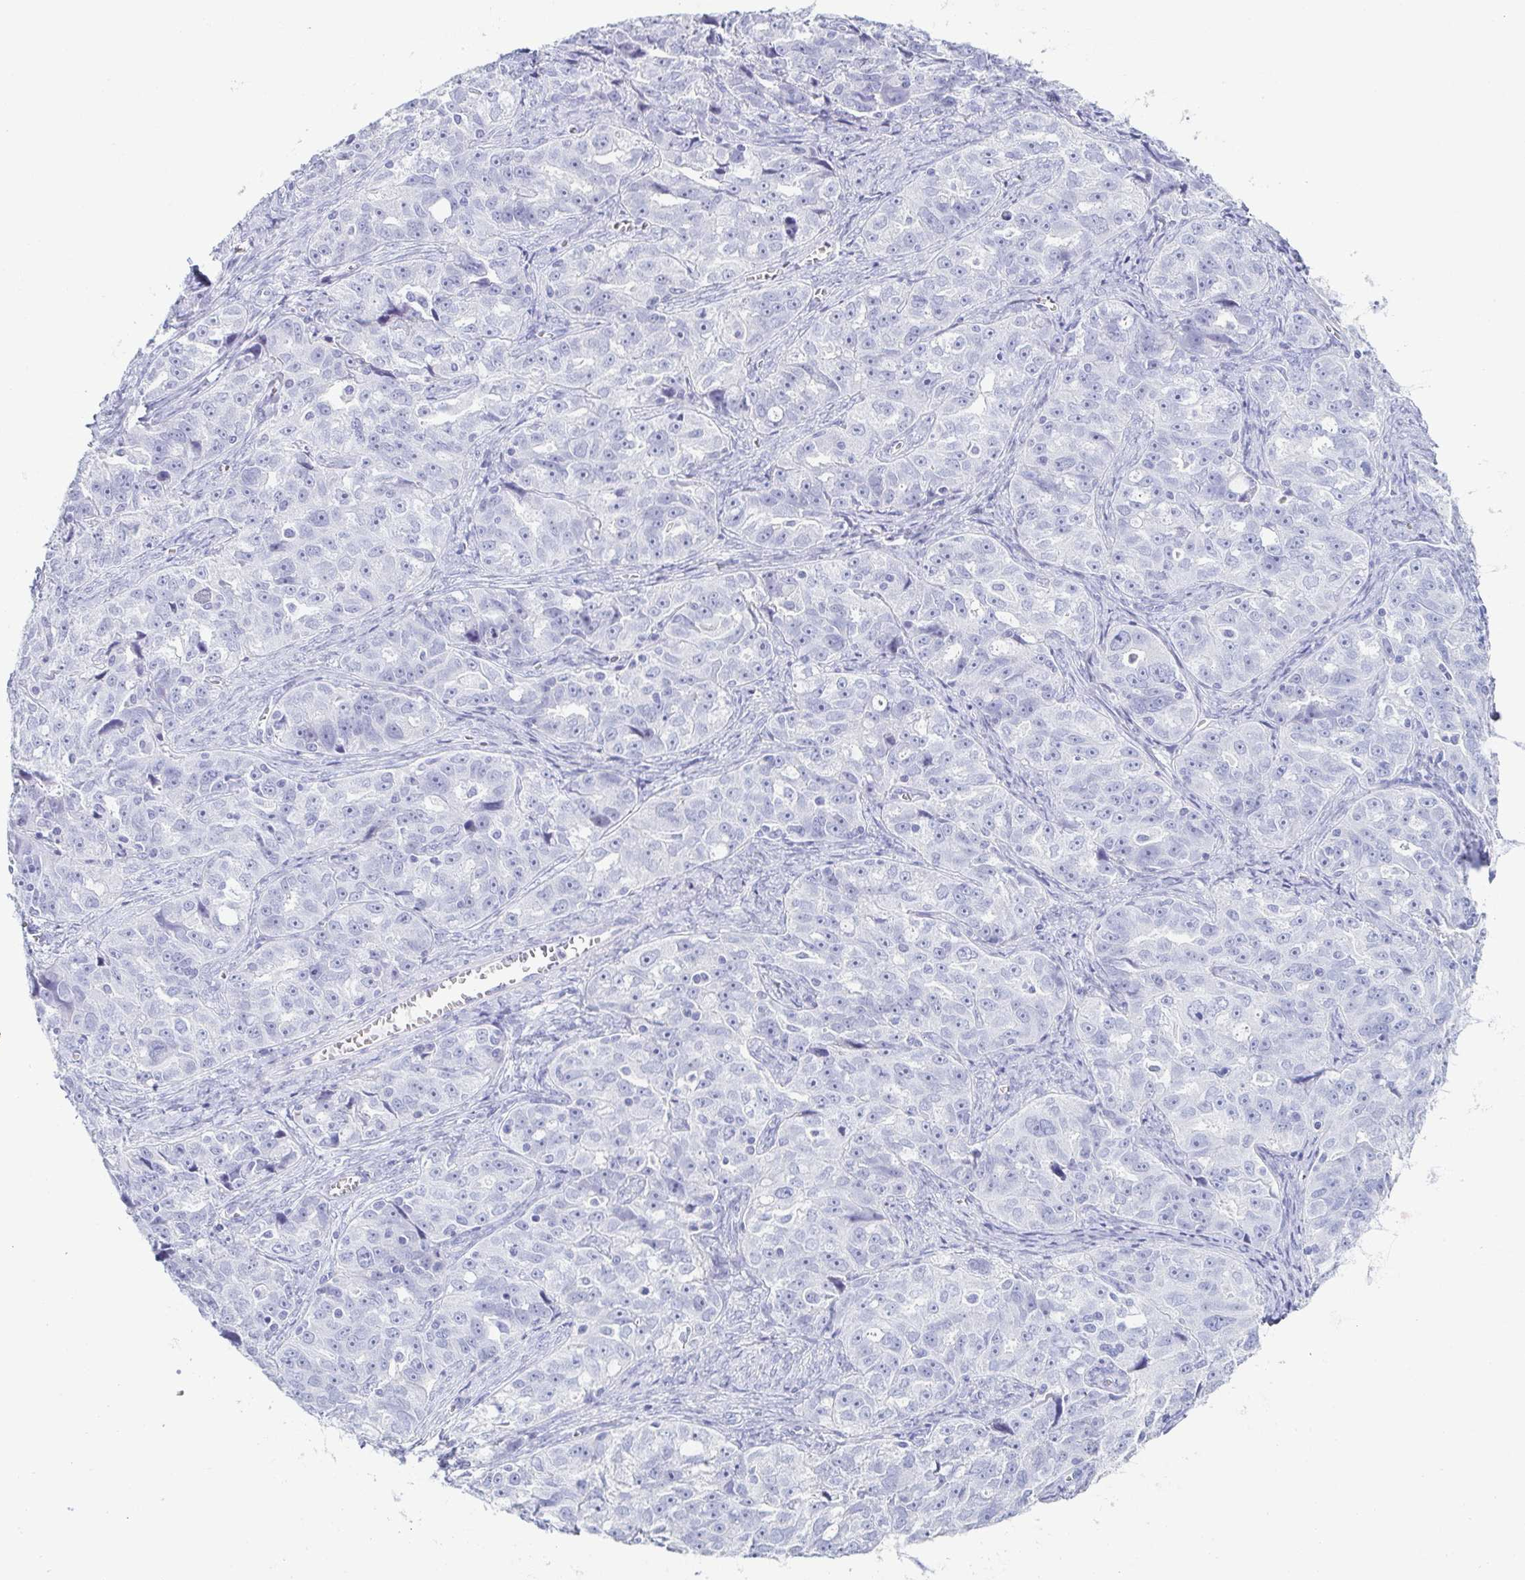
{"staining": {"intensity": "negative", "quantity": "none", "location": "none"}, "tissue": "ovarian cancer", "cell_type": "Tumor cells", "image_type": "cancer", "snomed": [{"axis": "morphology", "description": "Cystadenocarcinoma, serous, NOS"}, {"axis": "topography", "description": "Ovary"}], "caption": "Tumor cells are negative for brown protein staining in ovarian cancer.", "gene": "ZG16B", "patient": {"sex": "female", "age": 51}}